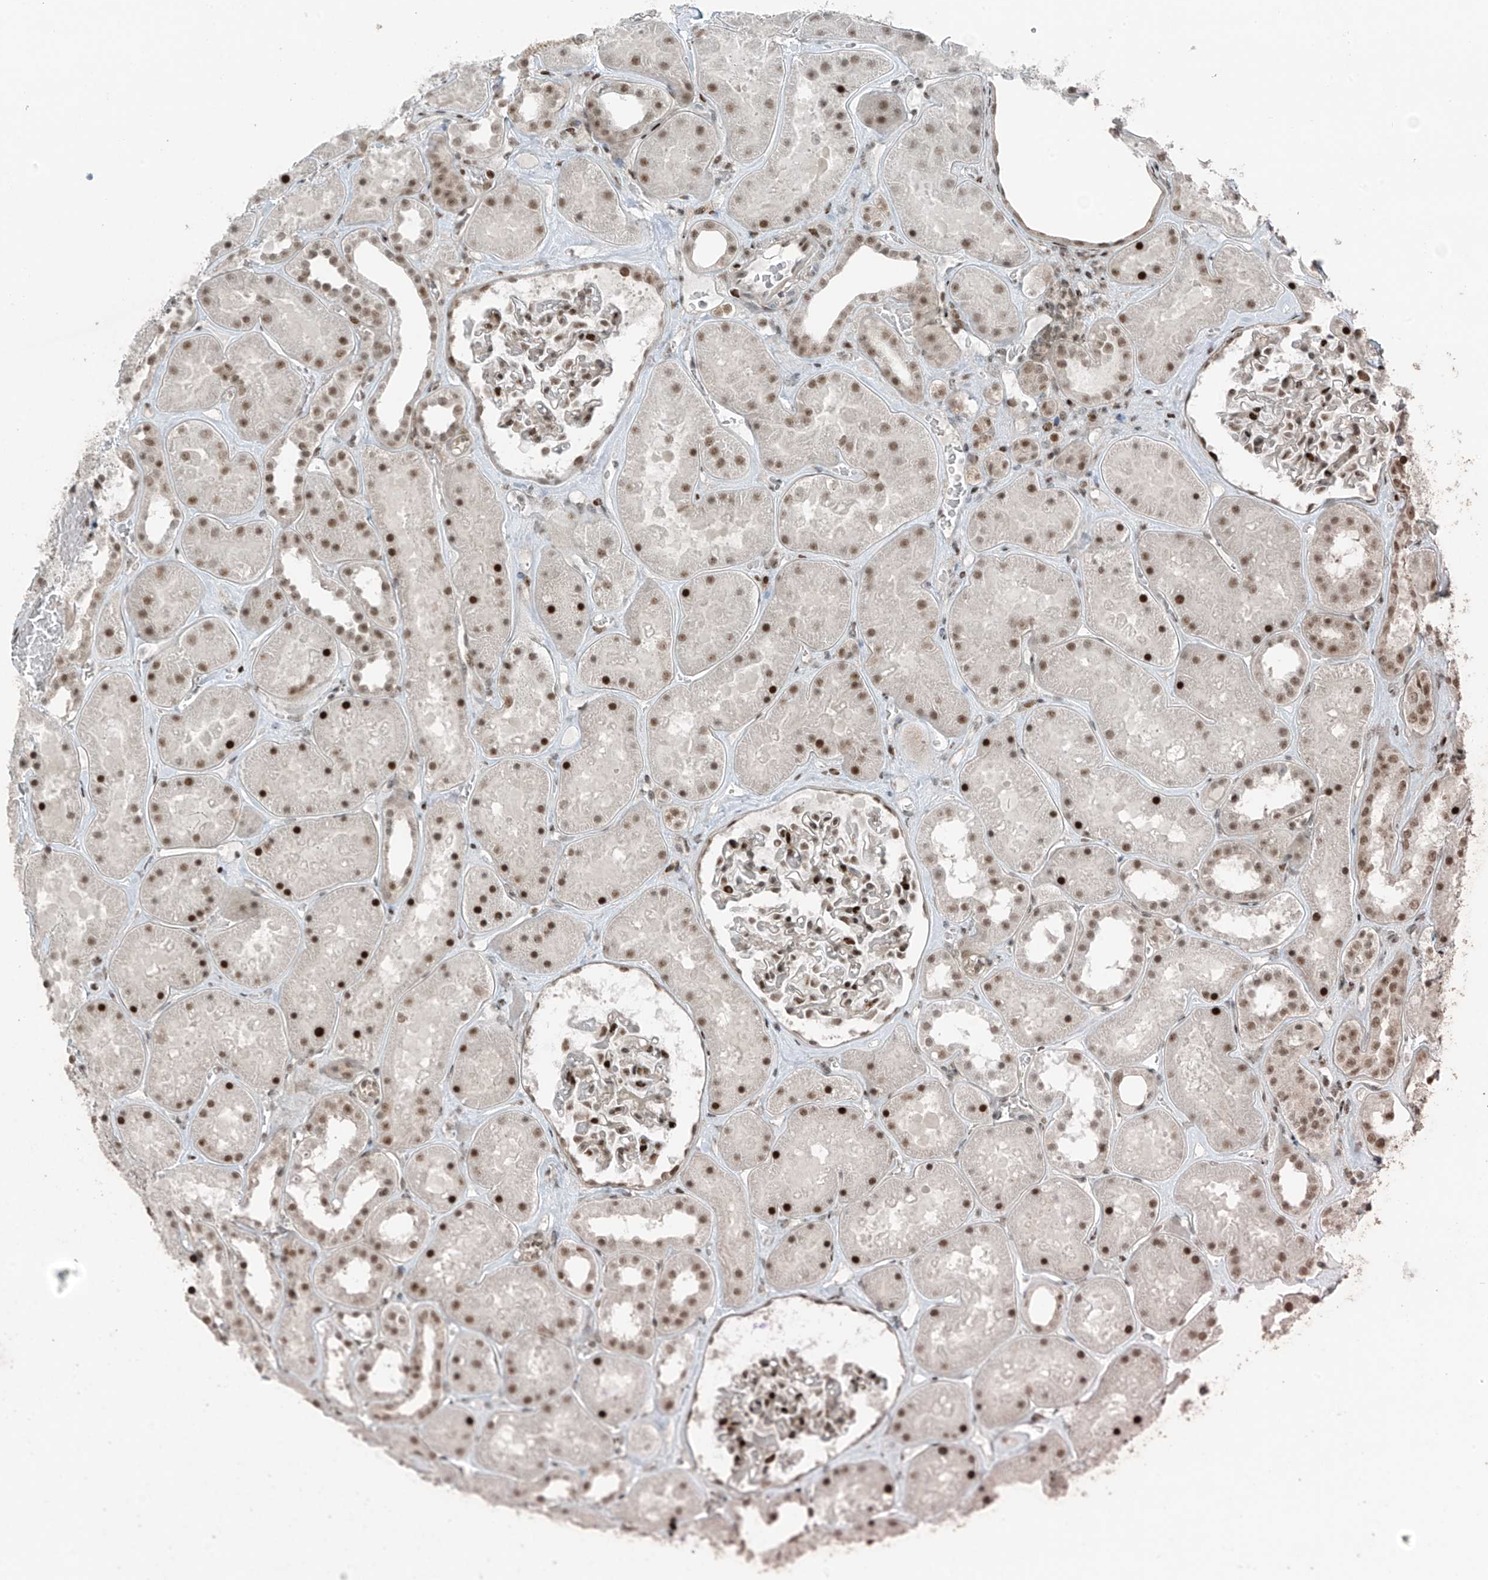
{"staining": {"intensity": "strong", "quantity": ">75%", "location": "nuclear"}, "tissue": "kidney", "cell_type": "Cells in glomeruli", "image_type": "normal", "snomed": [{"axis": "morphology", "description": "Normal tissue, NOS"}, {"axis": "topography", "description": "Kidney"}], "caption": "Approximately >75% of cells in glomeruli in benign kidney display strong nuclear protein staining as visualized by brown immunohistochemical staining.", "gene": "PCNP", "patient": {"sex": "female", "age": 41}}